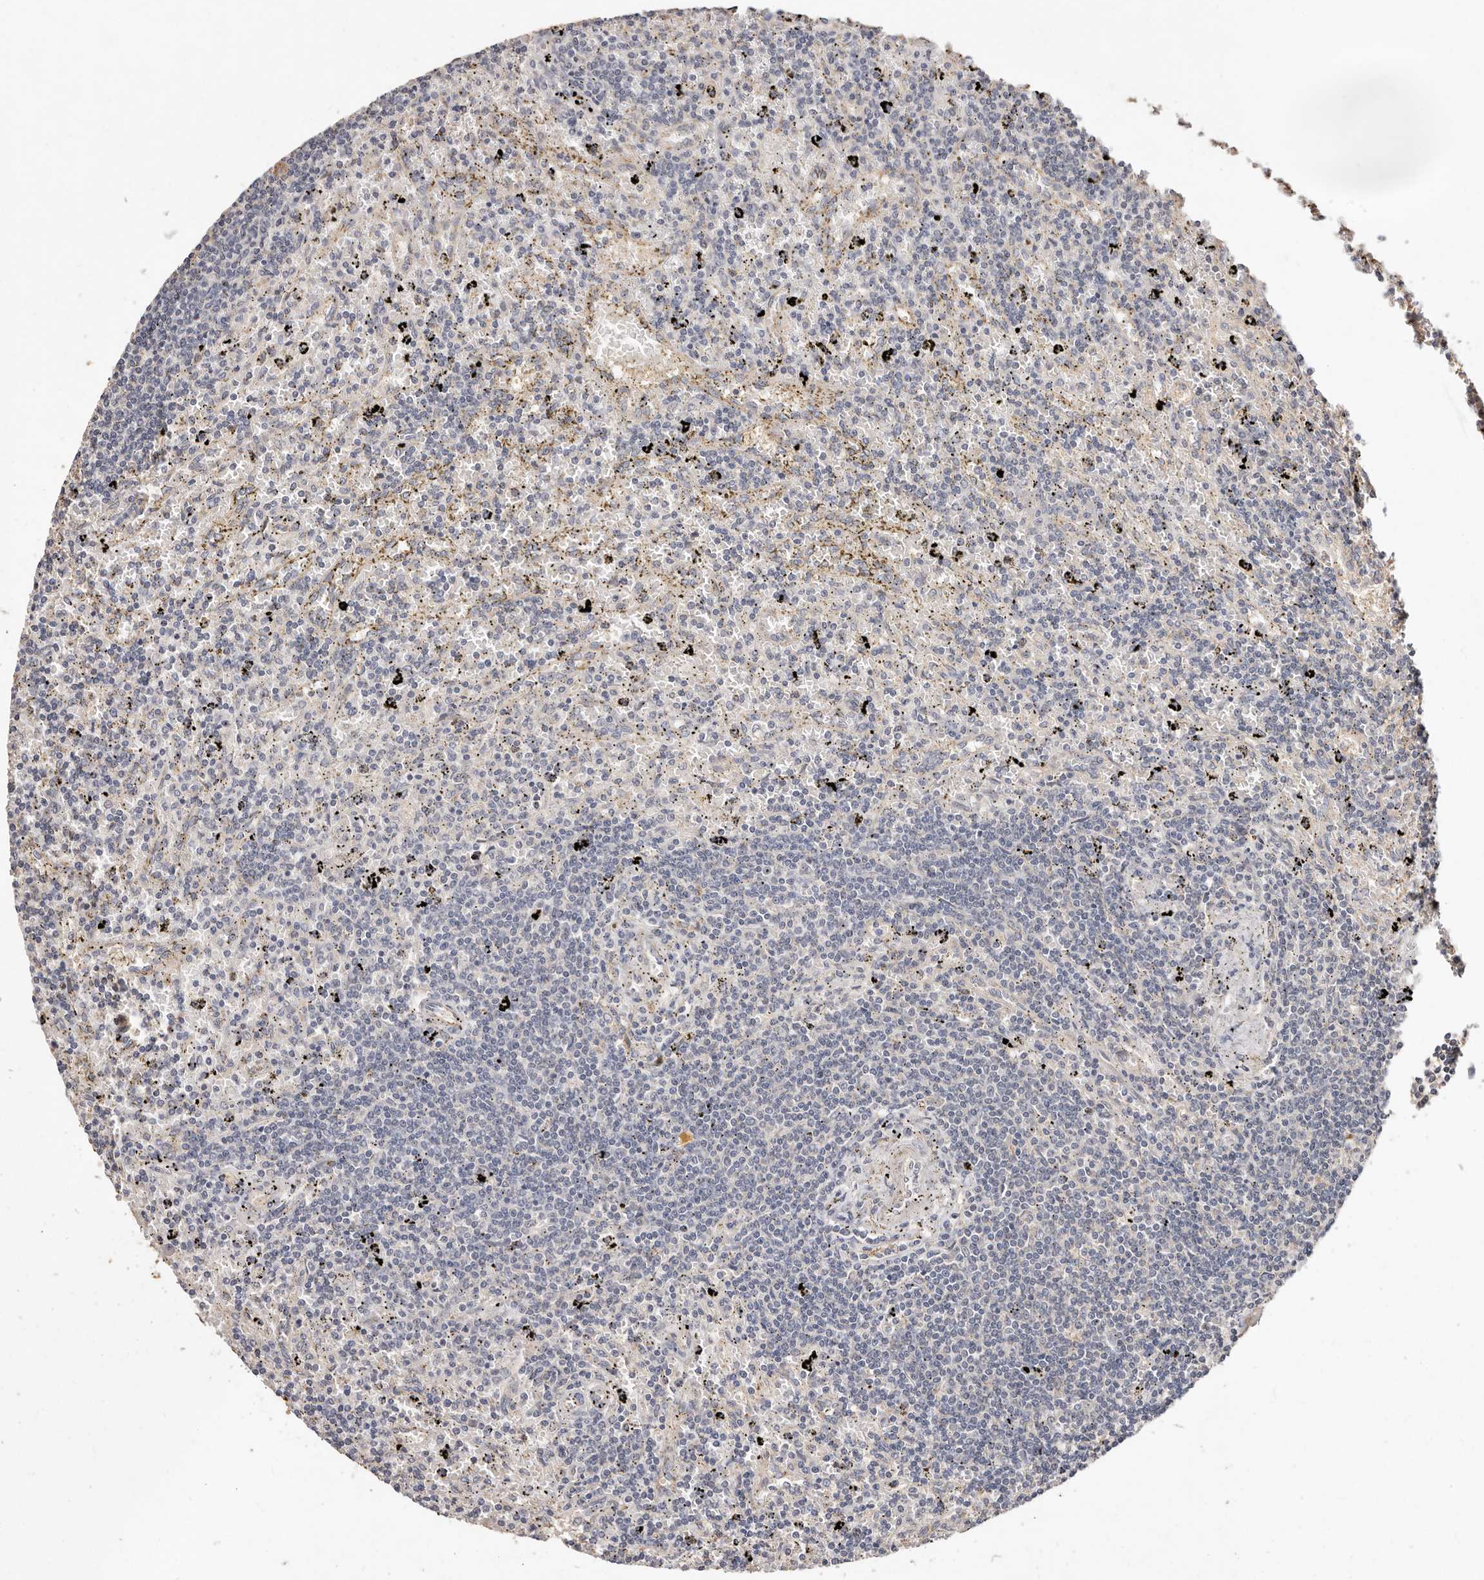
{"staining": {"intensity": "negative", "quantity": "none", "location": "none"}, "tissue": "lymphoma", "cell_type": "Tumor cells", "image_type": "cancer", "snomed": [{"axis": "morphology", "description": "Malignant lymphoma, non-Hodgkin's type, Low grade"}, {"axis": "topography", "description": "Spleen"}], "caption": "Human lymphoma stained for a protein using immunohistochemistry demonstrates no expression in tumor cells.", "gene": "THBS3", "patient": {"sex": "male", "age": 76}}